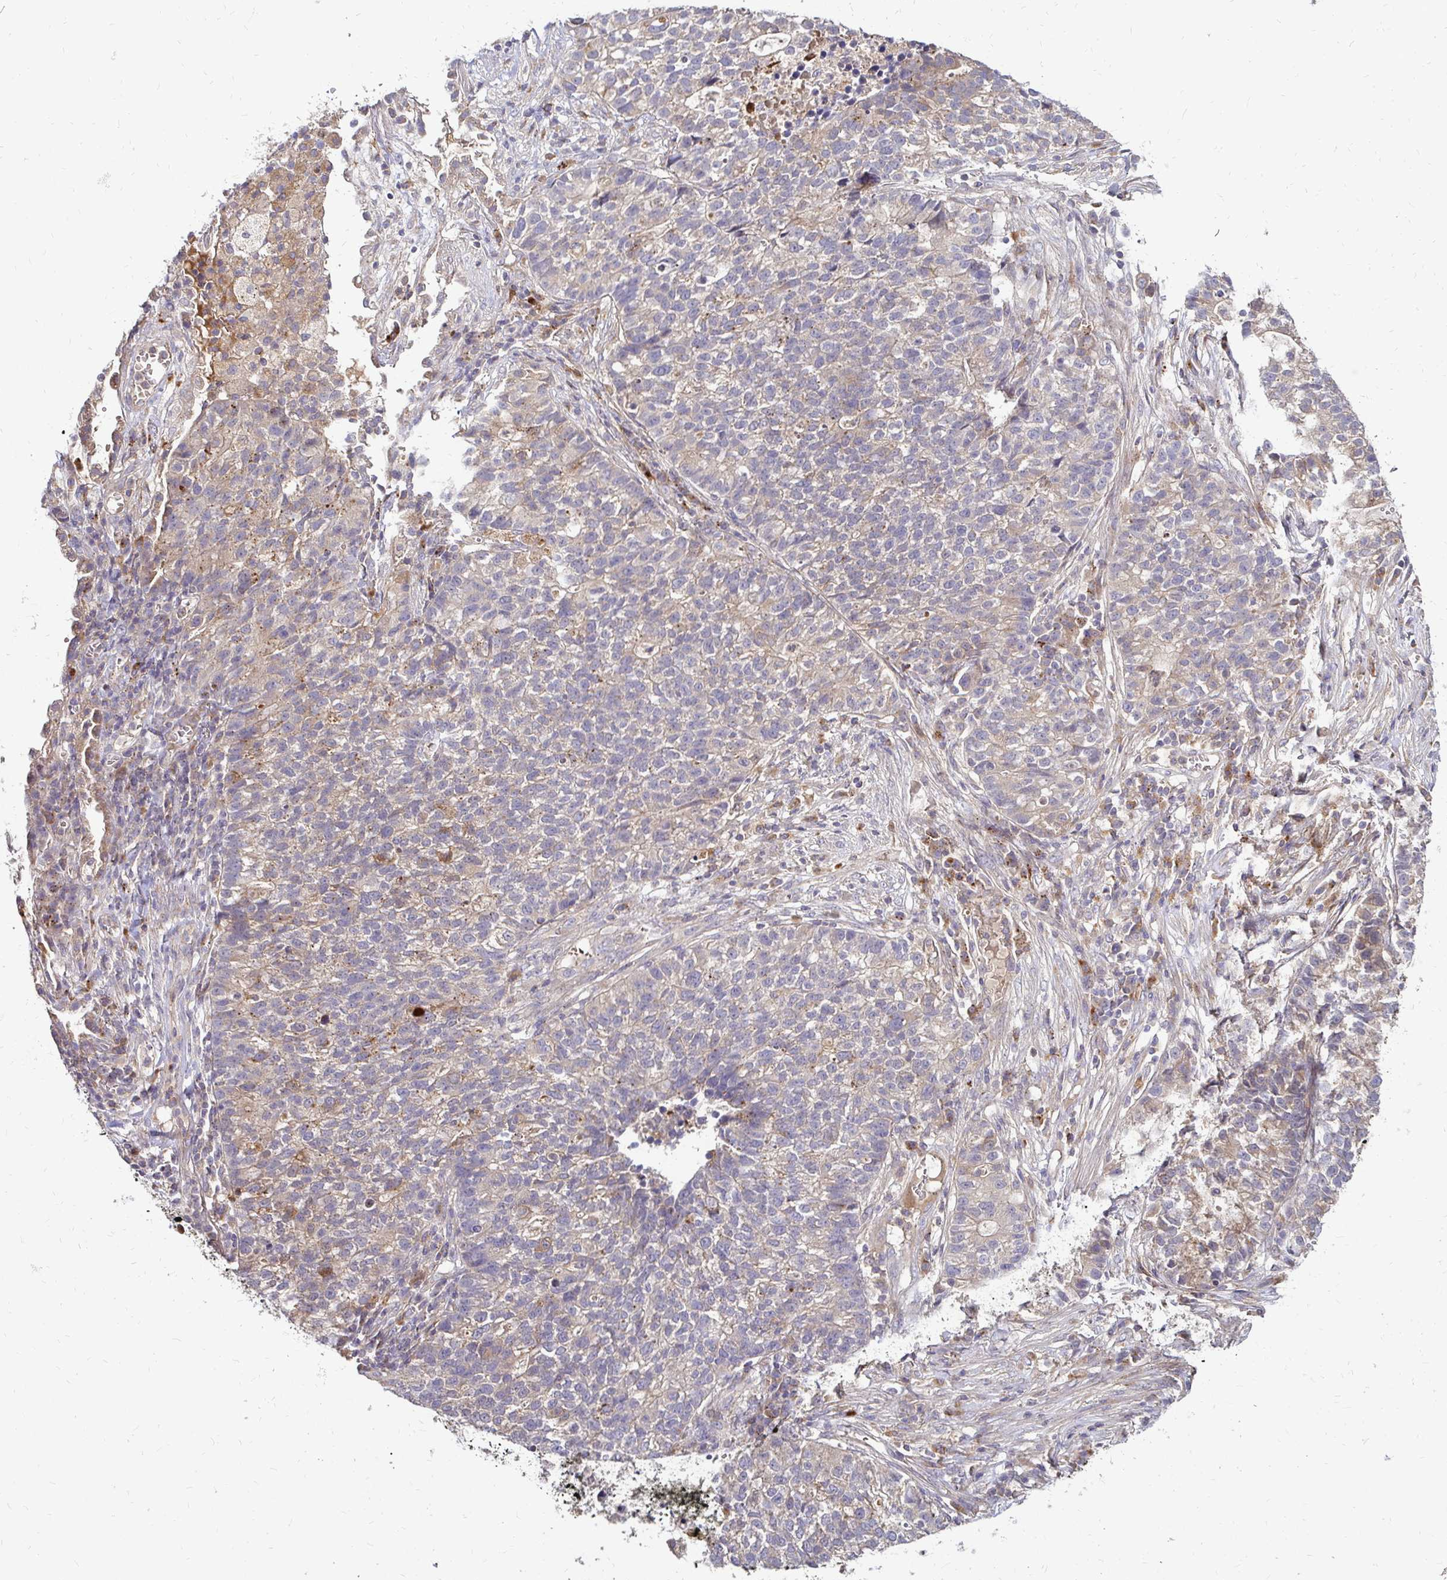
{"staining": {"intensity": "weak", "quantity": "<25%", "location": "cytoplasmic/membranous"}, "tissue": "lung cancer", "cell_type": "Tumor cells", "image_type": "cancer", "snomed": [{"axis": "morphology", "description": "Adenocarcinoma, NOS"}, {"axis": "topography", "description": "Lung"}], "caption": "Immunohistochemistry of lung cancer exhibits no staining in tumor cells. (Brightfield microscopy of DAB (3,3'-diaminobenzidine) immunohistochemistry (IHC) at high magnification).", "gene": "IDUA", "patient": {"sex": "male", "age": 57}}